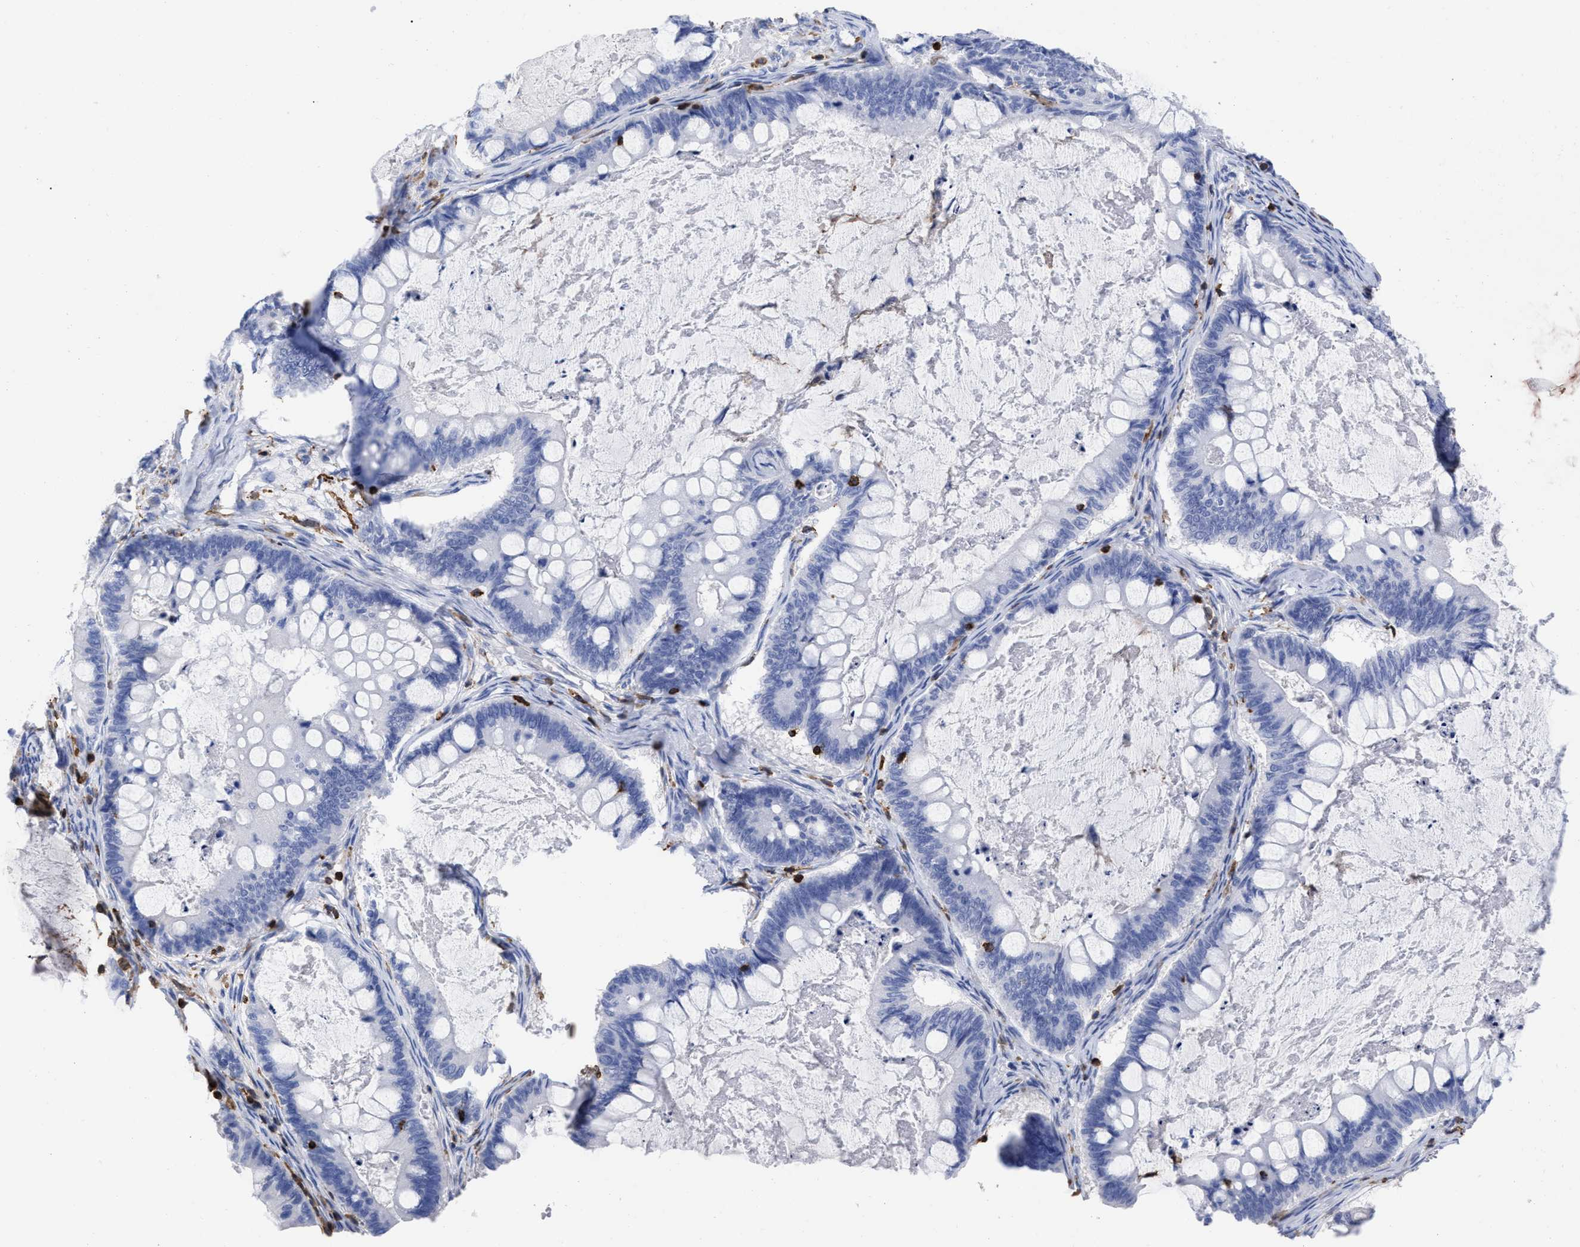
{"staining": {"intensity": "negative", "quantity": "none", "location": "none"}, "tissue": "ovarian cancer", "cell_type": "Tumor cells", "image_type": "cancer", "snomed": [{"axis": "morphology", "description": "Cystadenocarcinoma, mucinous, NOS"}, {"axis": "topography", "description": "Ovary"}], "caption": "DAB (3,3'-diaminobenzidine) immunohistochemical staining of ovarian cancer shows no significant expression in tumor cells.", "gene": "HCLS1", "patient": {"sex": "female", "age": 61}}